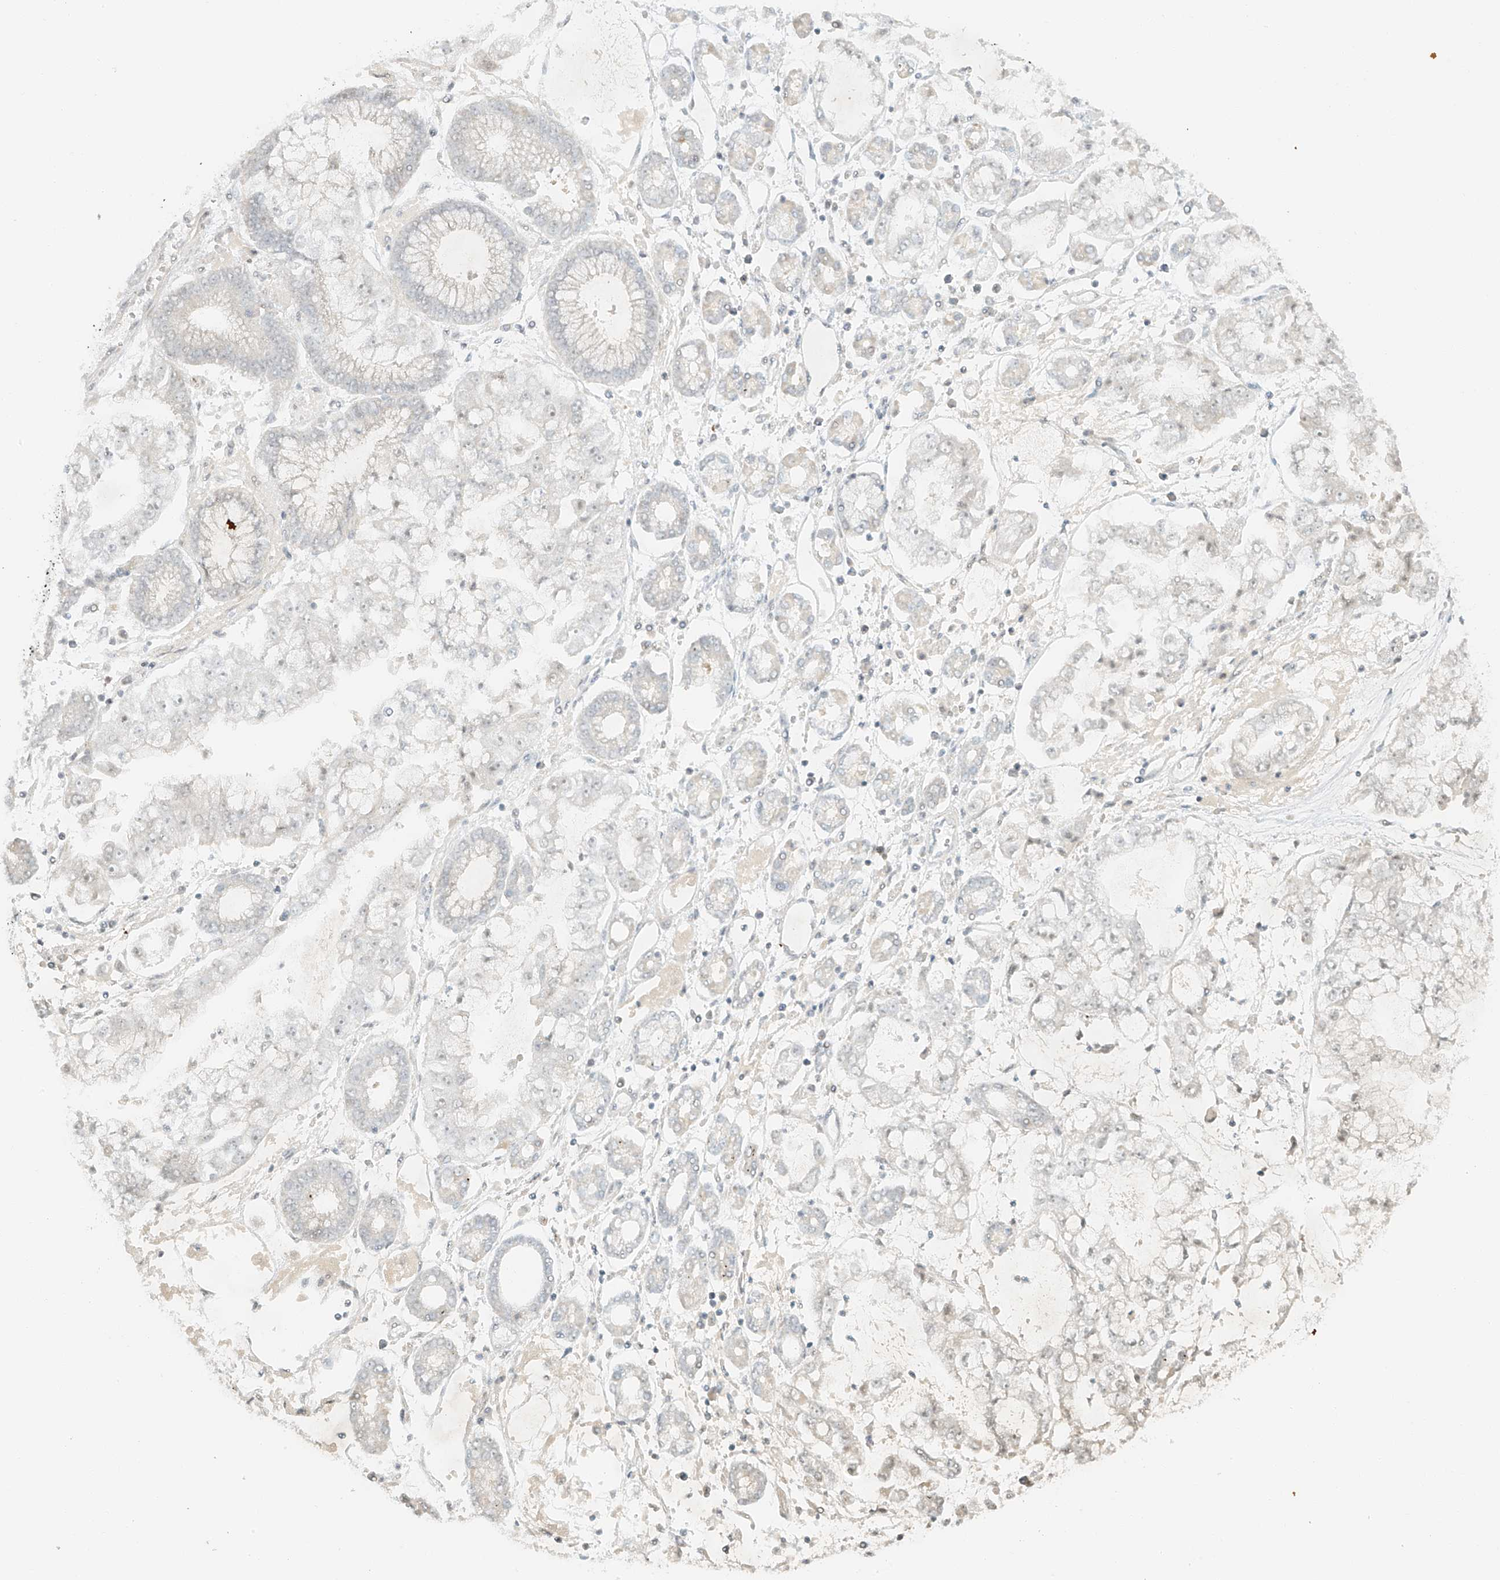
{"staining": {"intensity": "negative", "quantity": "none", "location": "none"}, "tissue": "stomach cancer", "cell_type": "Tumor cells", "image_type": "cancer", "snomed": [{"axis": "morphology", "description": "Adenocarcinoma, NOS"}, {"axis": "topography", "description": "Stomach"}], "caption": "DAB (3,3'-diaminobenzidine) immunohistochemical staining of stomach adenocarcinoma shows no significant expression in tumor cells. (Immunohistochemistry, brightfield microscopy, high magnification).", "gene": "MIPEP", "patient": {"sex": "male", "age": 76}}